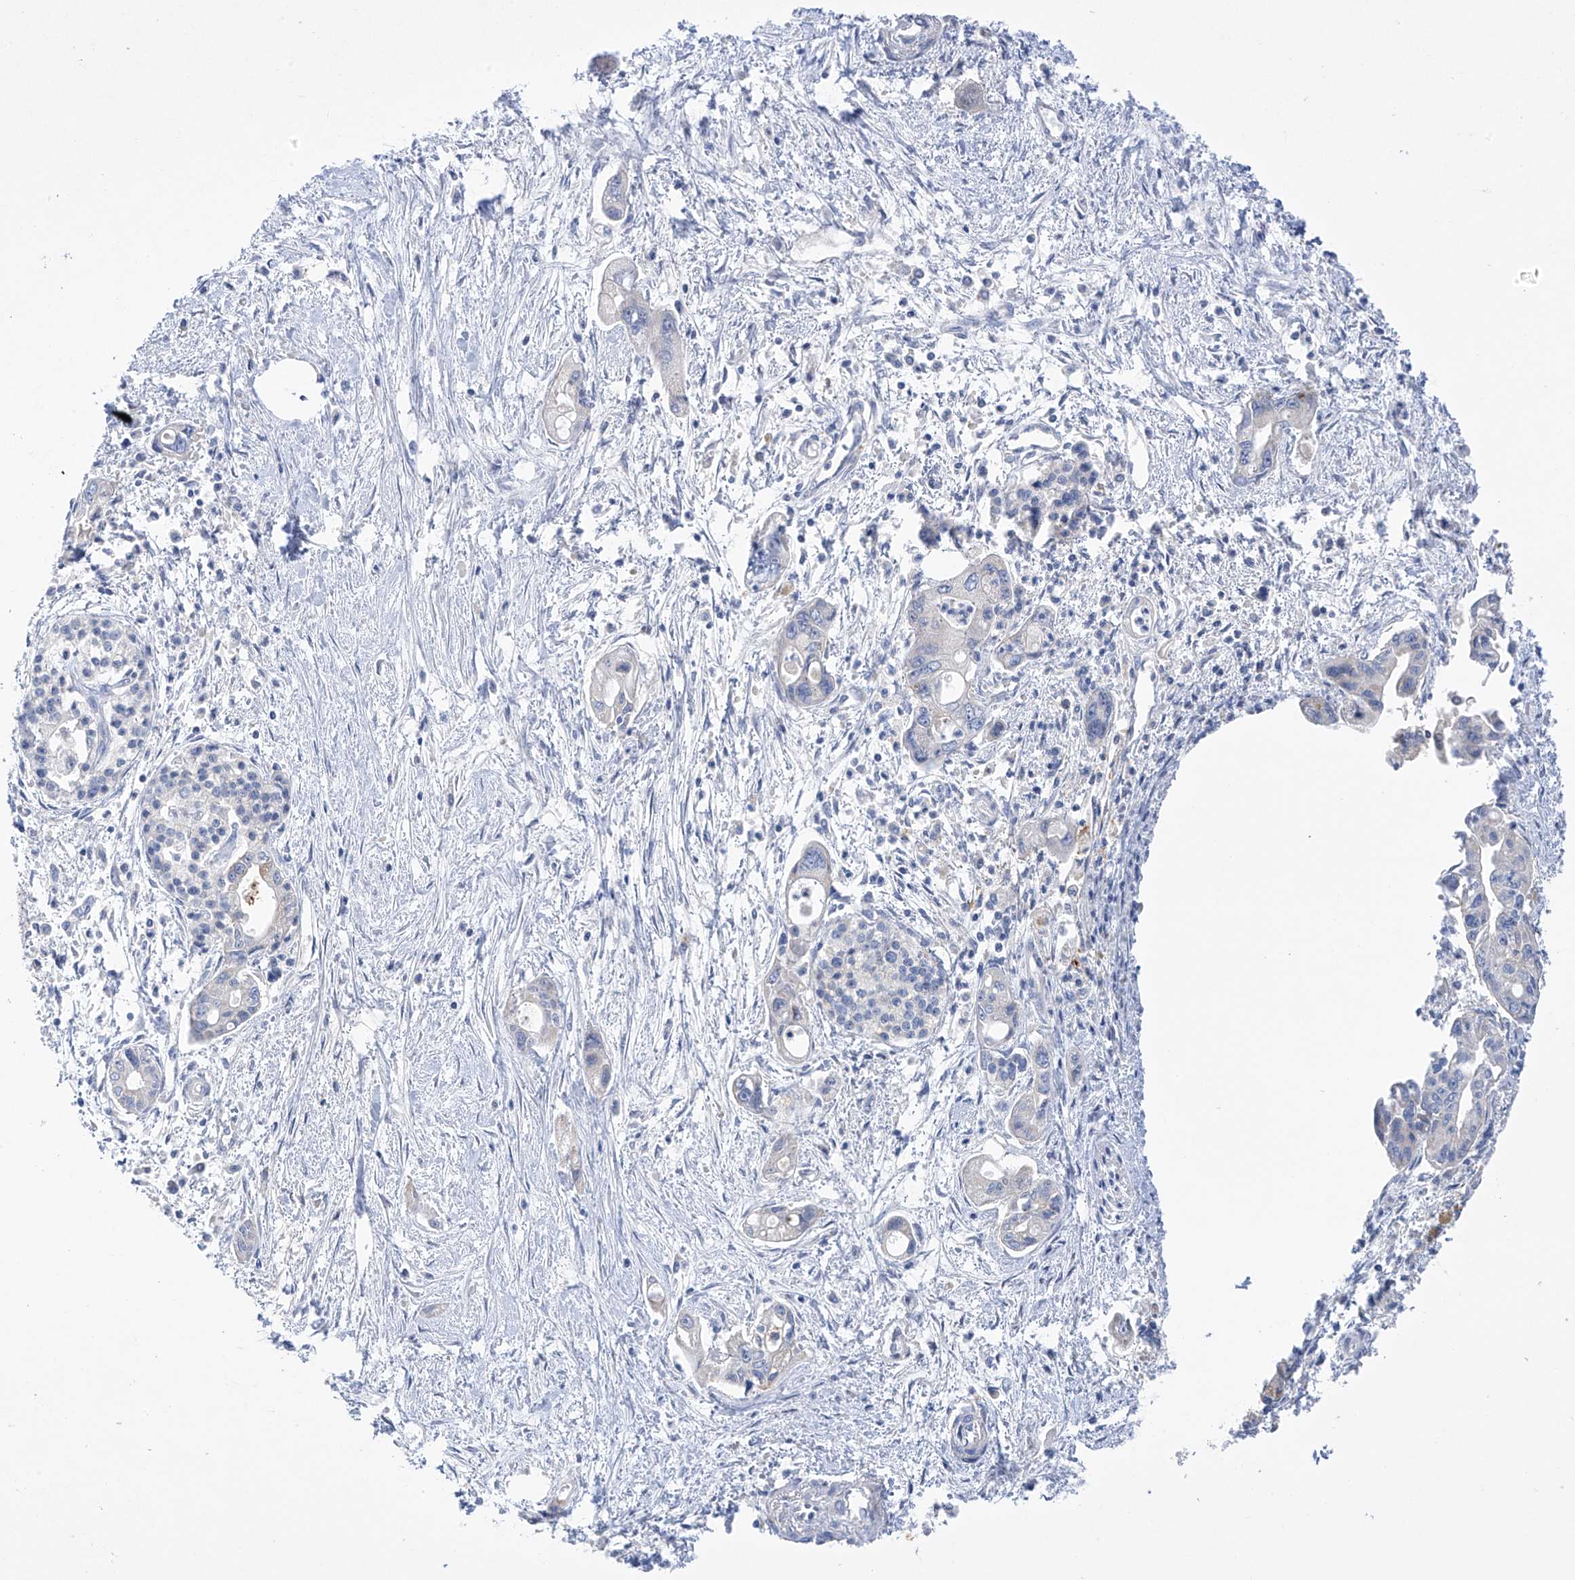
{"staining": {"intensity": "negative", "quantity": "none", "location": "none"}, "tissue": "pancreatic cancer", "cell_type": "Tumor cells", "image_type": "cancer", "snomed": [{"axis": "morphology", "description": "Adenocarcinoma, NOS"}, {"axis": "topography", "description": "Pancreas"}], "caption": "Immunohistochemical staining of human pancreatic cancer demonstrates no significant staining in tumor cells. (Stains: DAB (3,3'-diaminobenzidine) immunohistochemistry with hematoxylin counter stain, Microscopy: brightfield microscopy at high magnification).", "gene": "METTL18", "patient": {"sex": "male", "age": 70}}